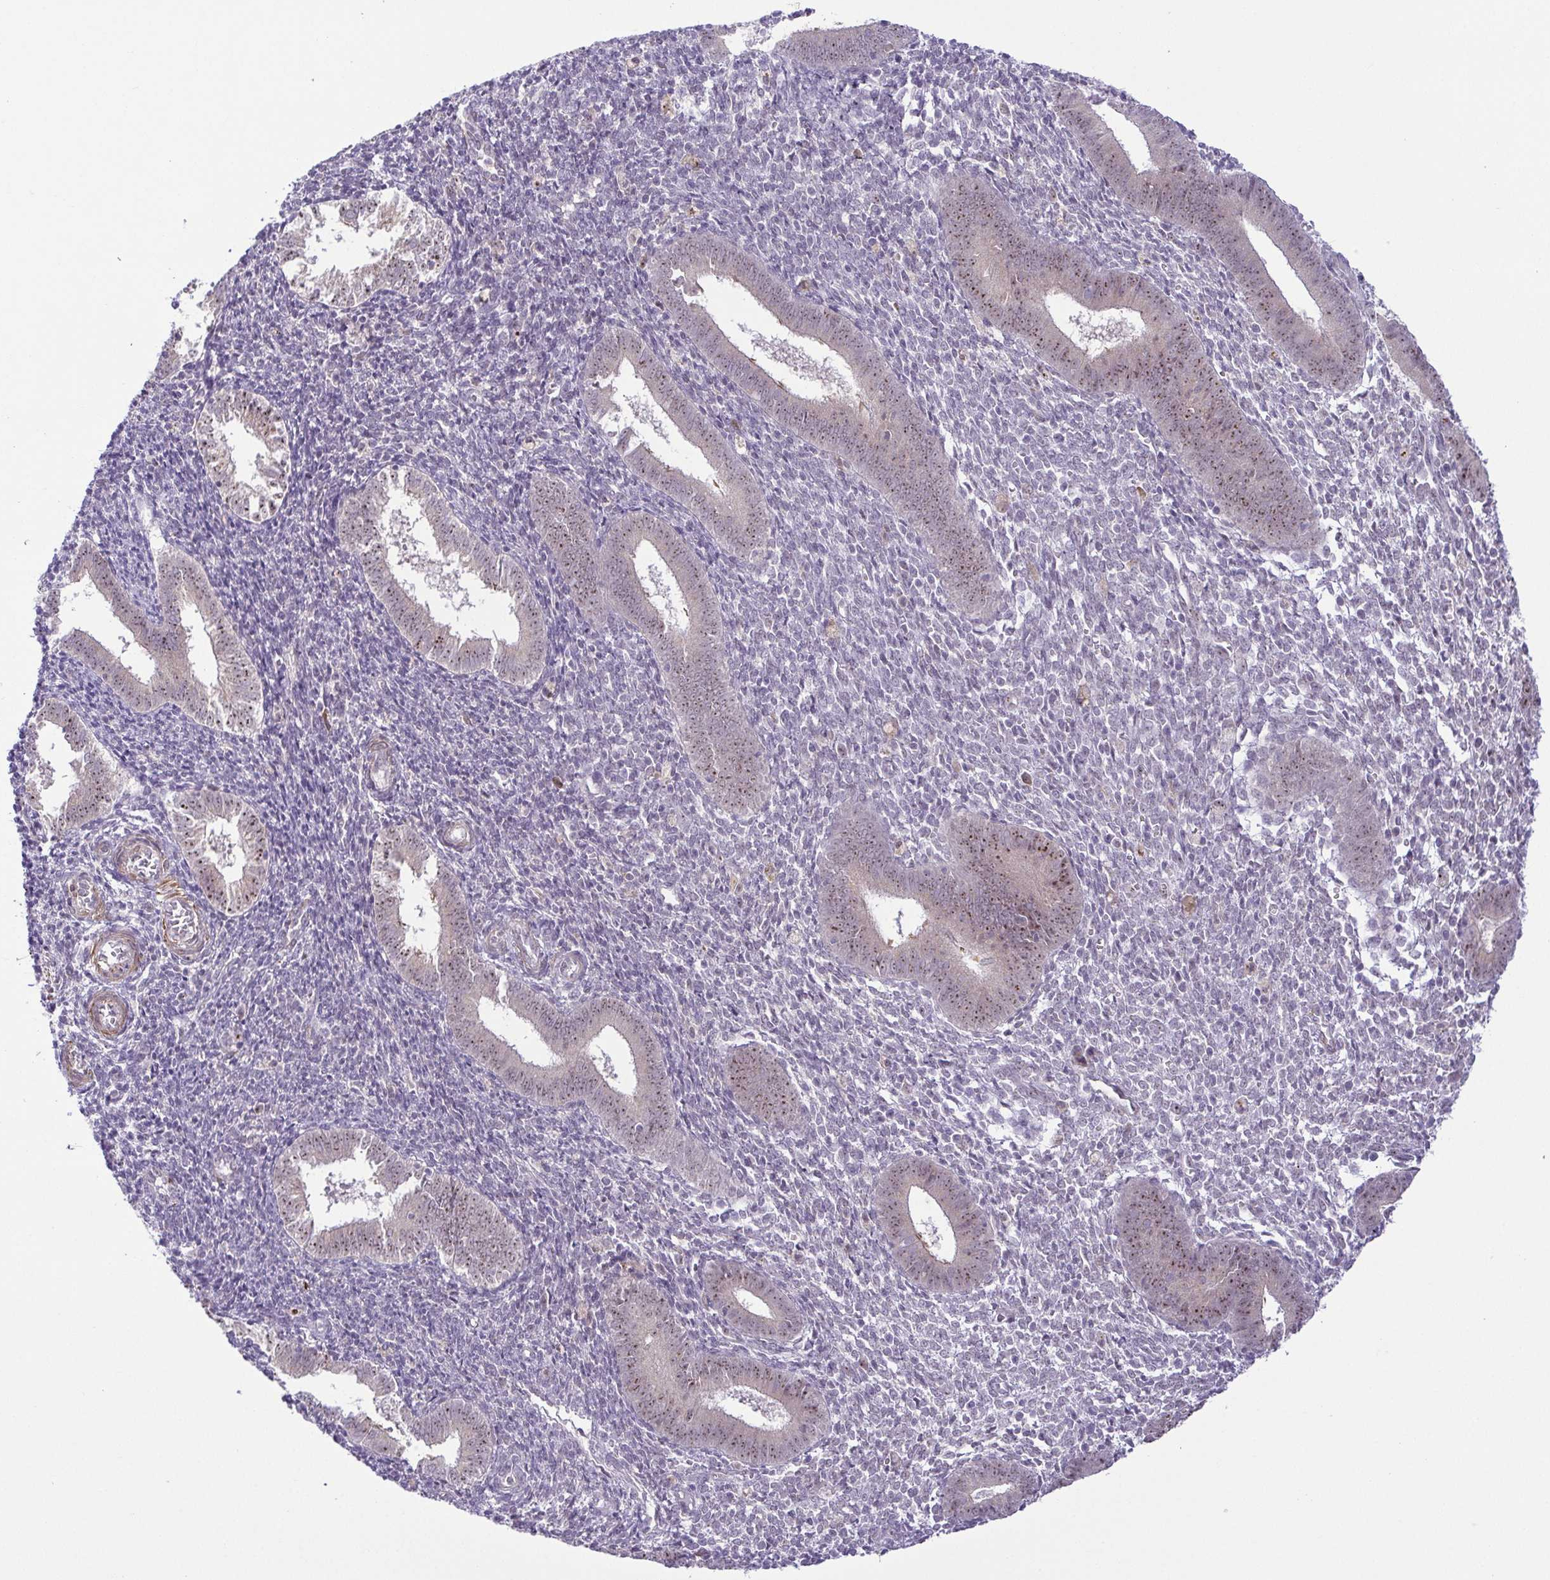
{"staining": {"intensity": "negative", "quantity": "none", "location": "none"}, "tissue": "endometrium", "cell_type": "Cells in endometrial stroma", "image_type": "normal", "snomed": [{"axis": "morphology", "description": "Normal tissue, NOS"}, {"axis": "topography", "description": "Endometrium"}], "caption": "DAB (3,3'-diaminobenzidine) immunohistochemical staining of normal endometrium exhibits no significant staining in cells in endometrial stroma.", "gene": "RSL24D1", "patient": {"sex": "female", "age": 25}}